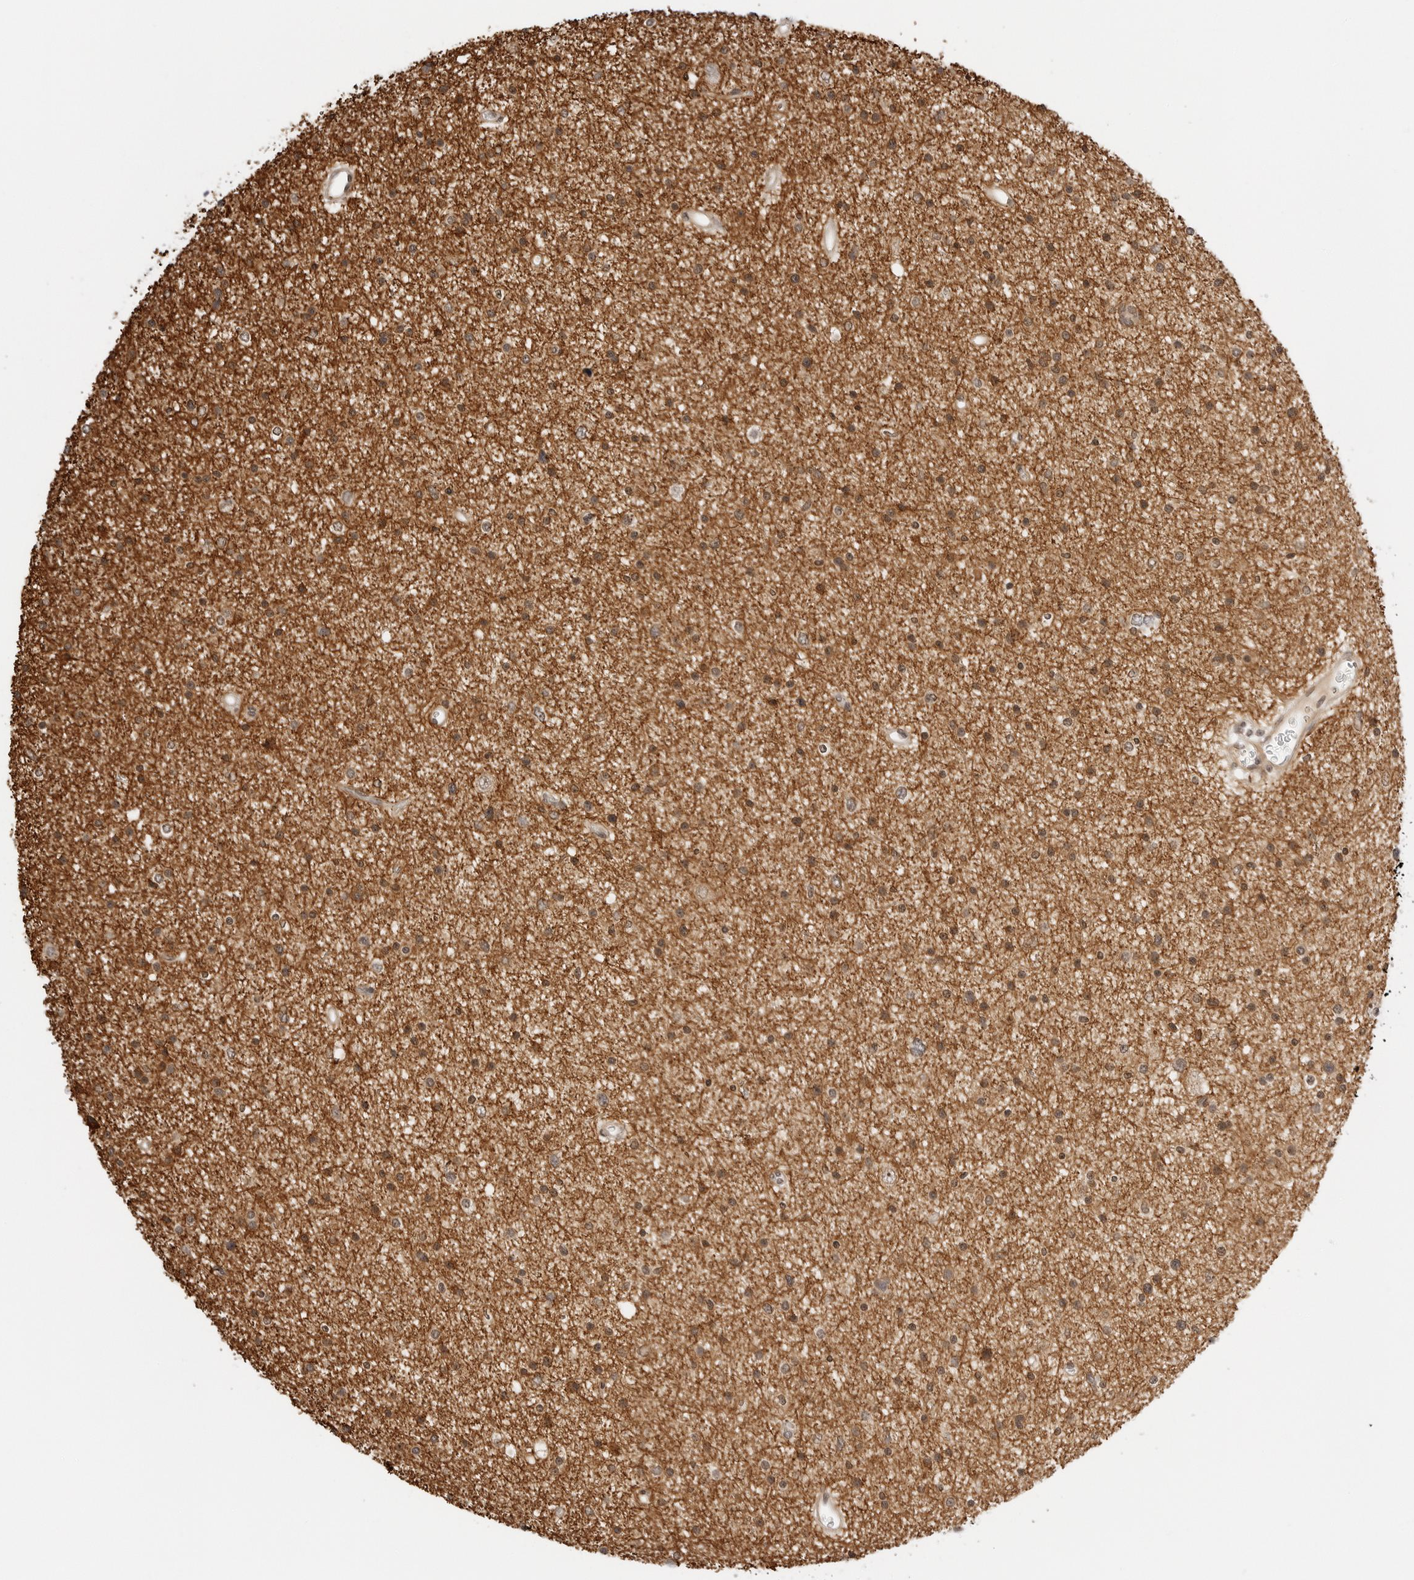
{"staining": {"intensity": "moderate", "quantity": ">75%", "location": "cytoplasmic/membranous"}, "tissue": "glioma", "cell_type": "Tumor cells", "image_type": "cancer", "snomed": [{"axis": "morphology", "description": "Glioma, malignant, Low grade"}, {"axis": "topography", "description": "Brain"}], "caption": "Malignant glioma (low-grade) stained for a protein (brown) exhibits moderate cytoplasmic/membranous positive expression in approximately >75% of tumor cells.", "gene": "GORAB", "patient": {"sex": "female", "age": 37}}